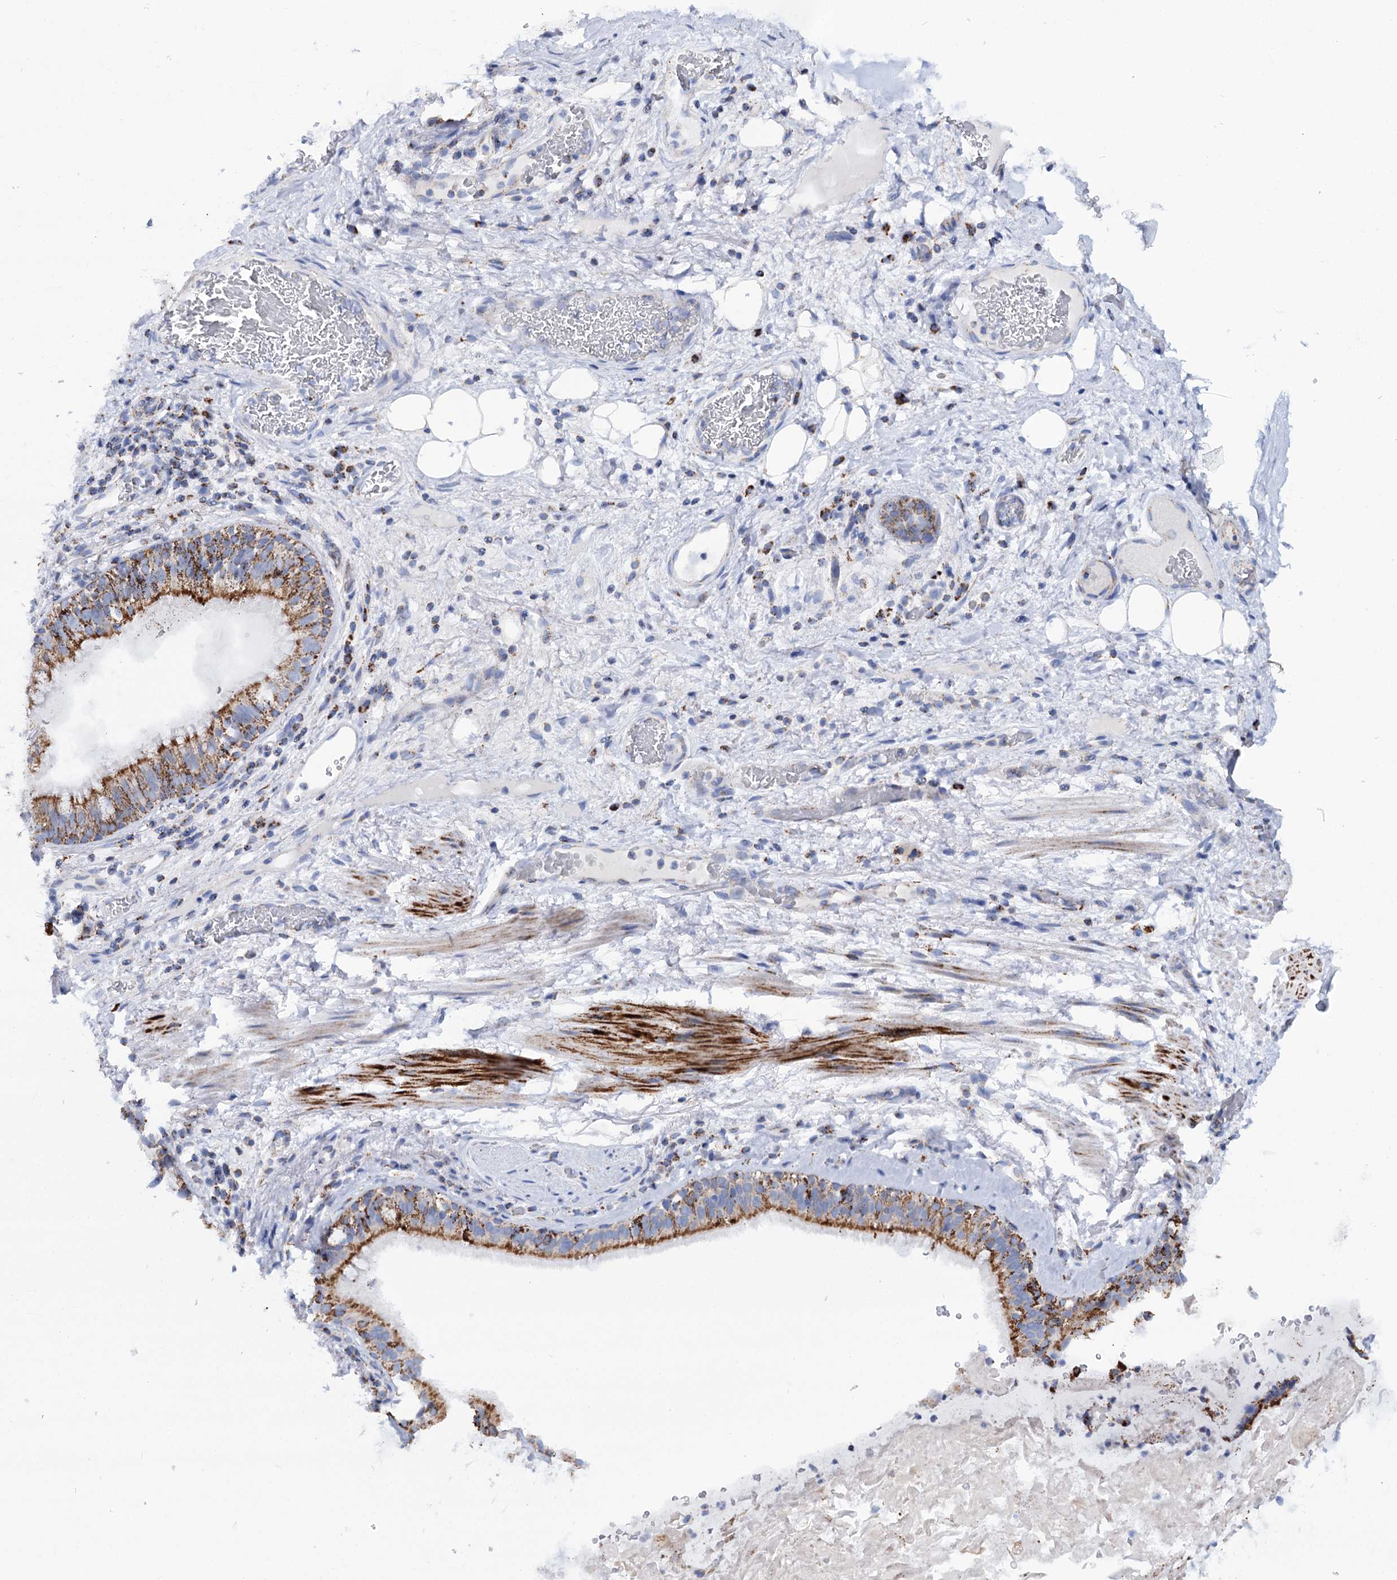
{"staining": {"intensity": "negative", "quantity": "none", "location": "none"}, "tissue": "adipose tissue", "cell_type": "Adipocytes", "image_type": "normal", "snomed": [{"axis": "morphology", "description": "Normal tissue, NOS"}, {"axis": "topography", "description": "Lymph node"}, {"axis": "topography", "description": "Cartilage tissue"}, {"axis": "topography", "description": "Bronchus"}], "caption": "A micrograph of adipose tissue stained for a protein shows no brown staining in adipocytes.", "gene": "UBASH3B", "patient": {"sex": "male", "age": 63}}